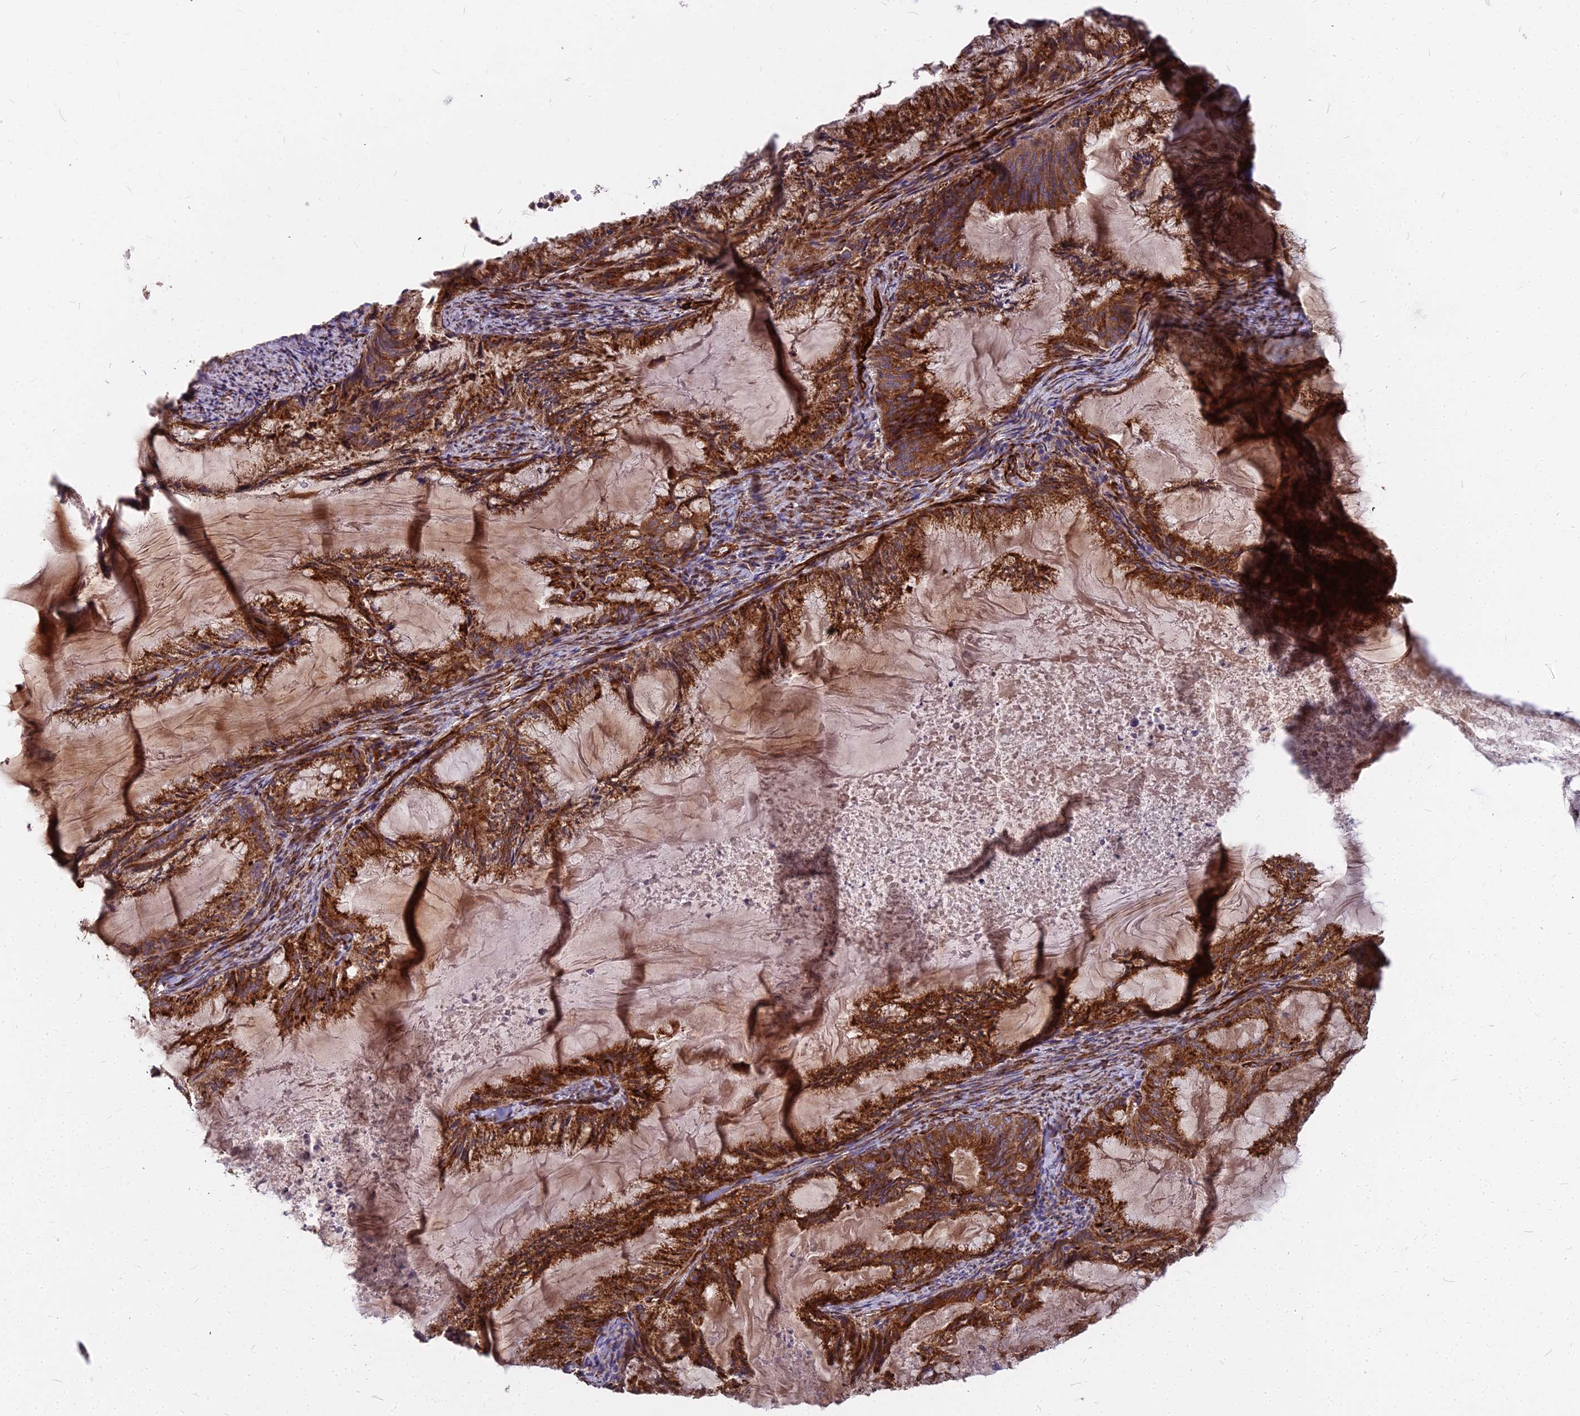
{"staining": {"intensity": "strong", "quantity": ">75%", "location": "cytoplasmic/membranous"}, "tissue": "endometrial cancer", "cell_type": "Tumor cells", "image_type": "cancer", "snomed": [{"axis": "morphology", "description": "Adenocarcinoma, NOS"}, {"axis": "topography", "description": "Endometrium"}], "caption": "Endometrial cancer (adenocarcinoma) stained for a protein shows strong cytoplasmic/membranous positivity in tumor cells.", "gene": "NDUFAF7", "patient": {"sex": "female", "age": 86}}